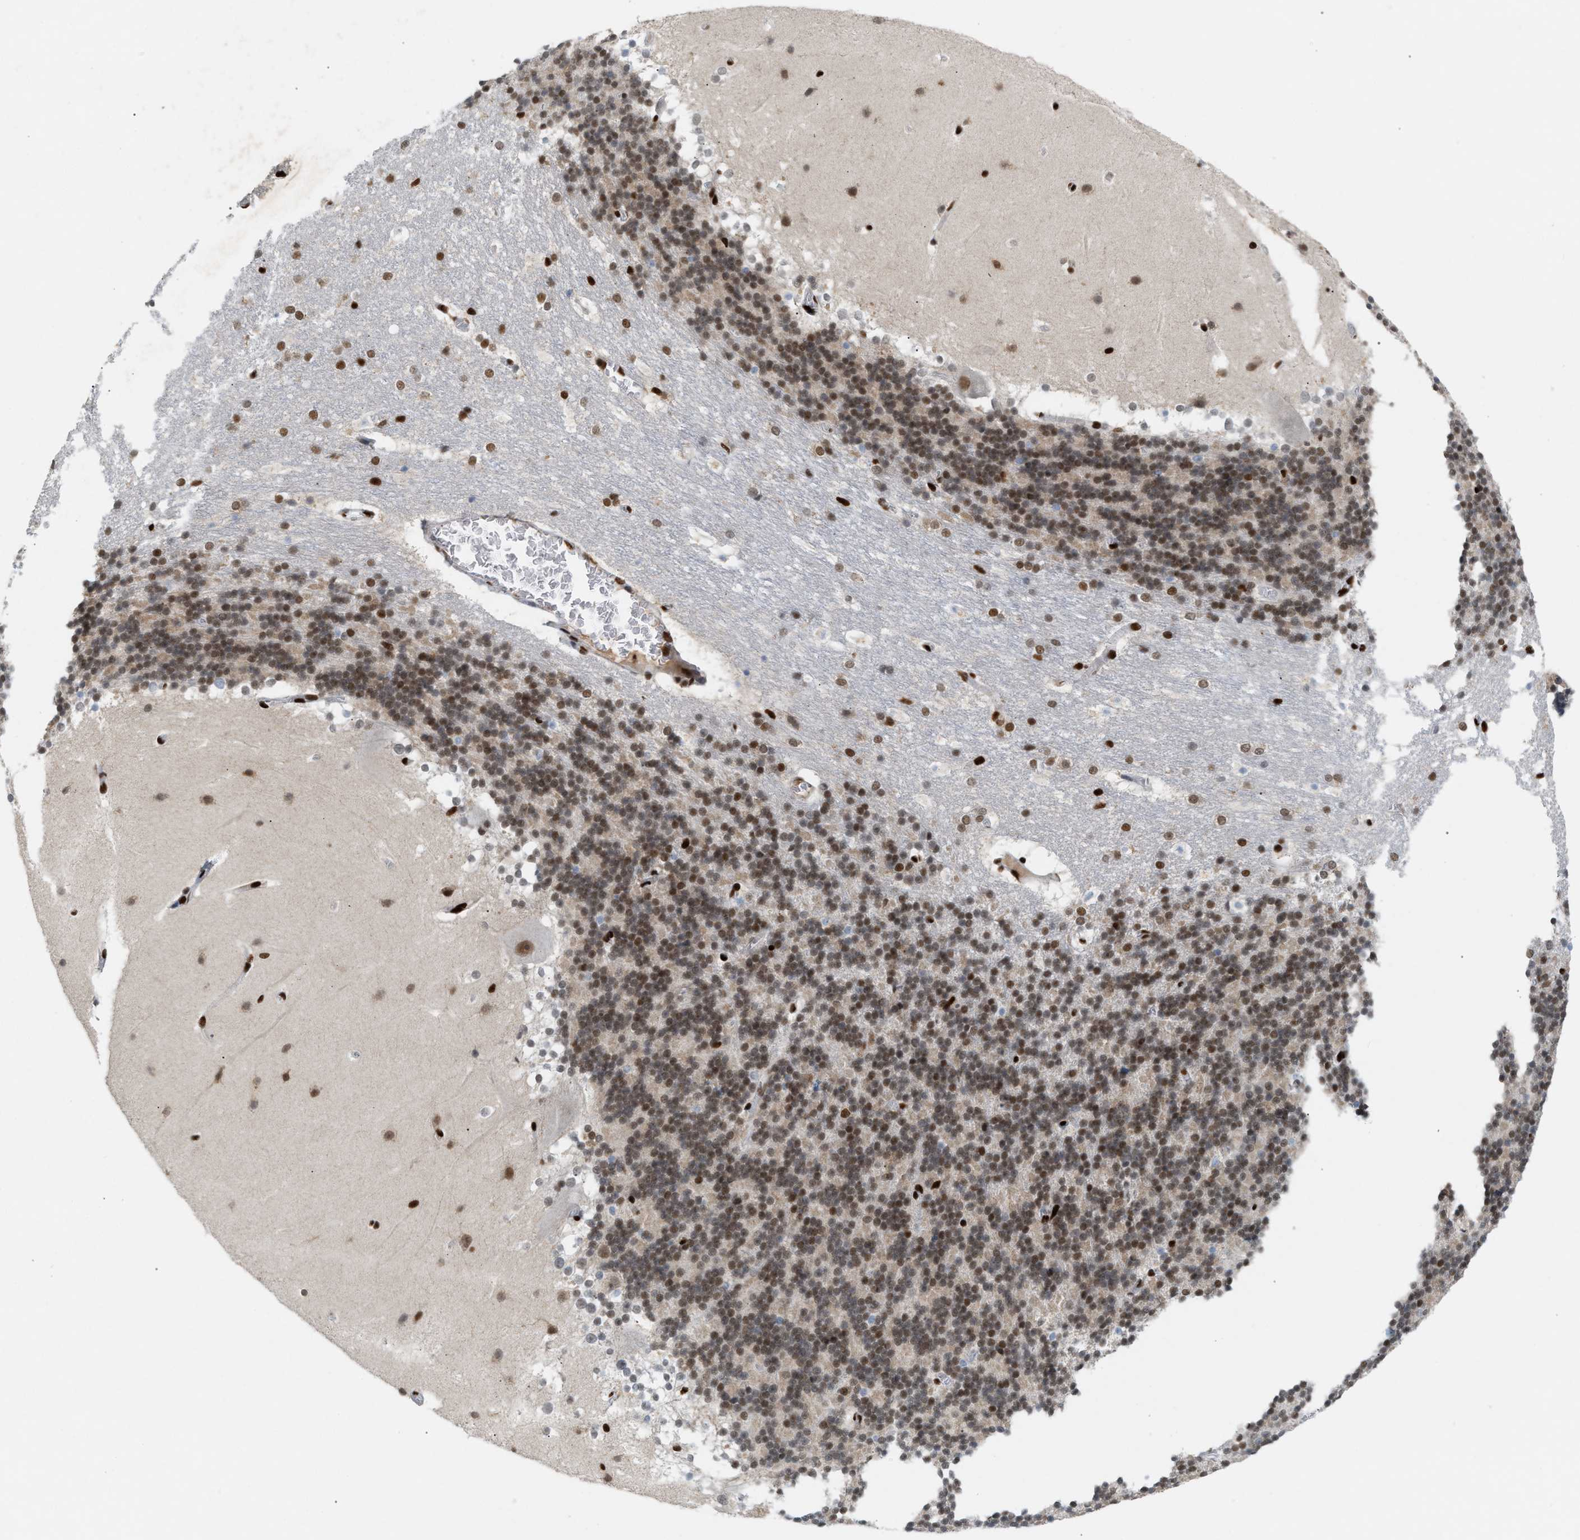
{"staining": {"intensity": "moderate", "quantity": ">75%", "location": "nuclear"}, "tissue": "cerebellum", "cell_type": "Cells in granular layer", "image_type": "normal", "snomed": [{"axis": "morphology", "description": "Normal tissue, NOS"}, {"axis": "topography", "description": "Cerebellum"}], "caption": "An immunohistochemistry image of normal tissue is shown. Protein staining in brown labels moderate nuclear positivity in cerebellum within cells in granular layer. (IHC, brightfield microscopy, high magnification).", "gene": "C17orf49", "patient": {"sex": "female", "age": 19}}